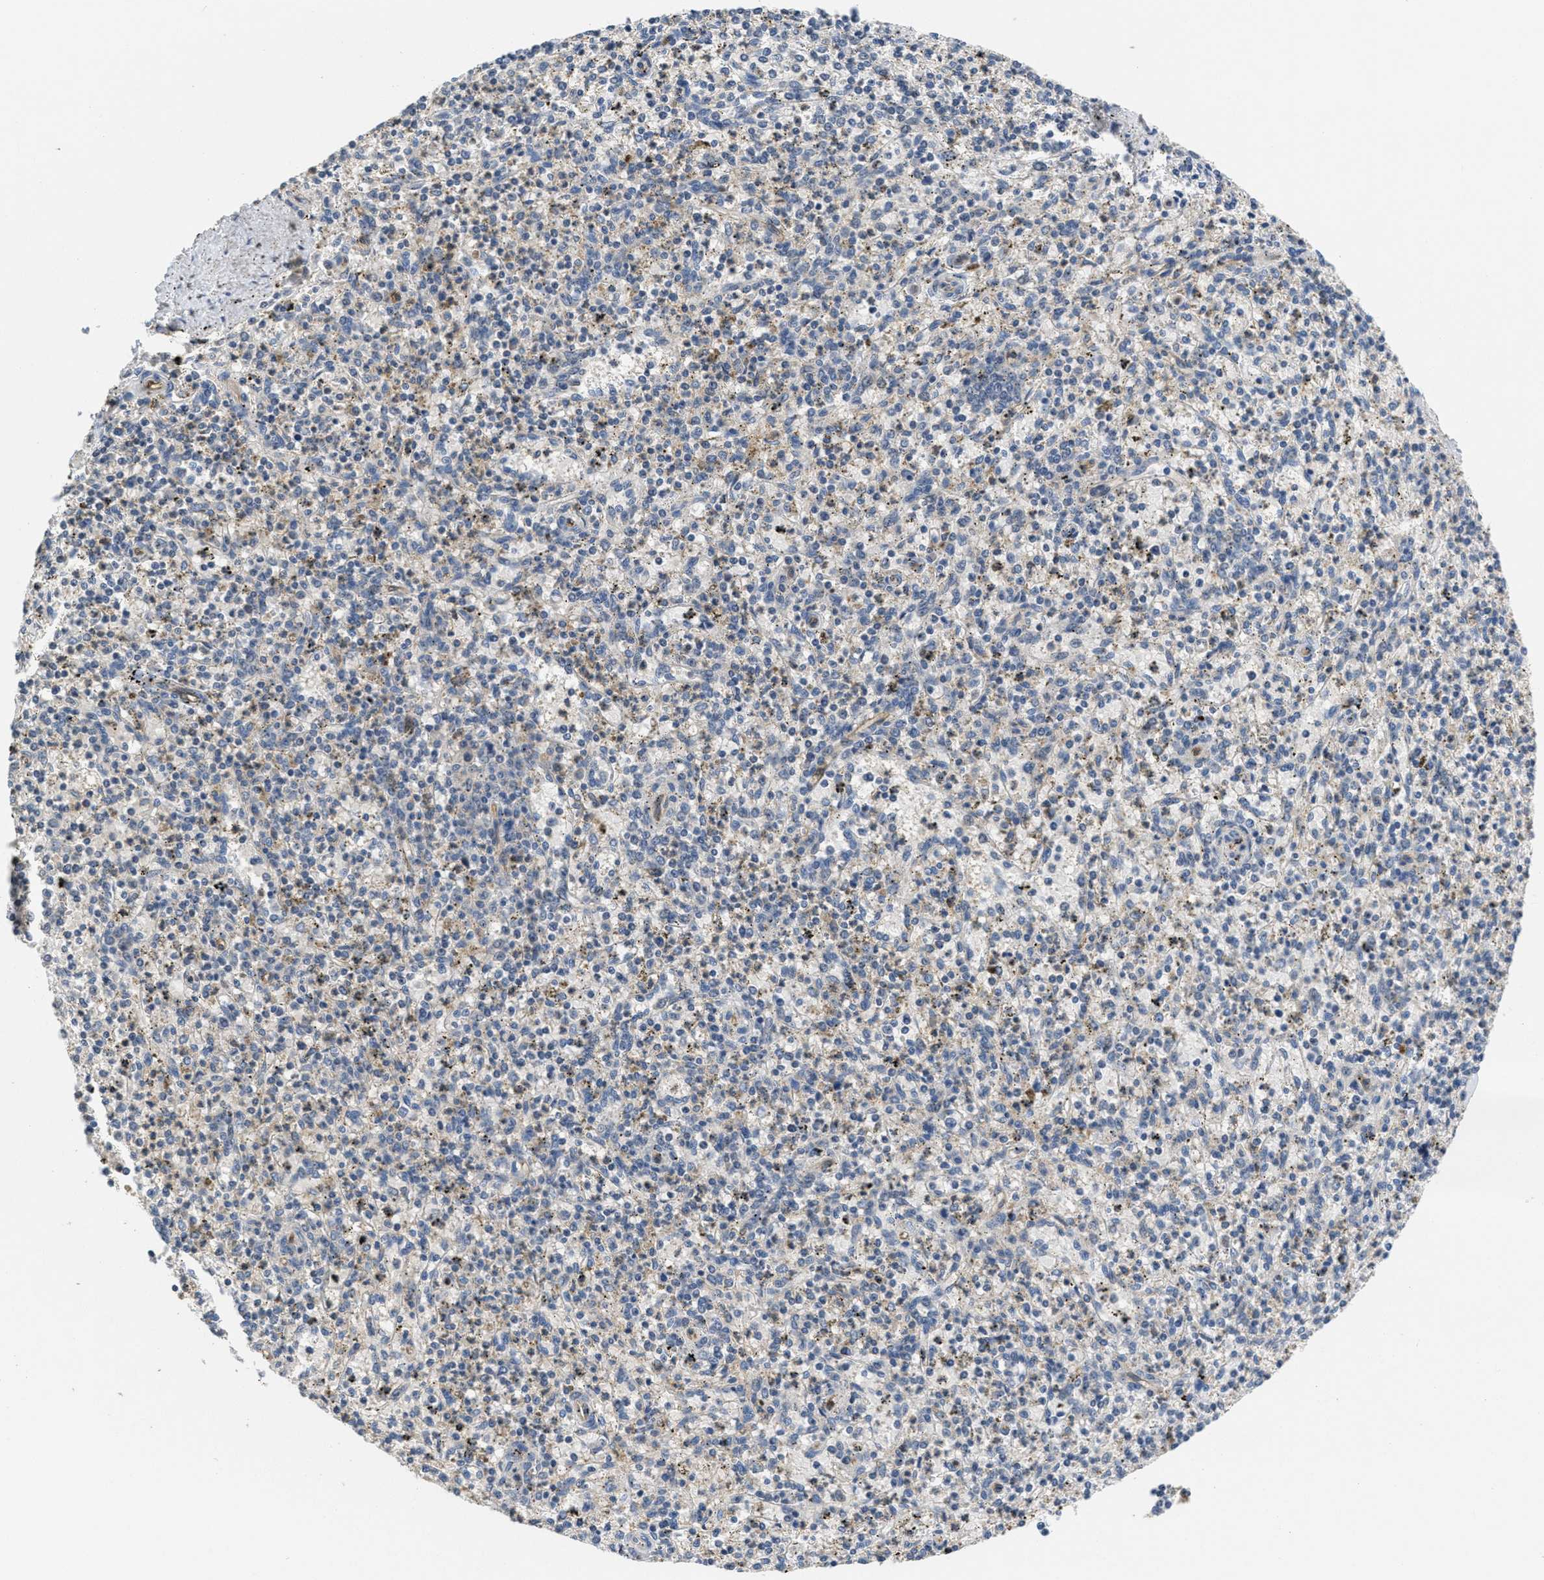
{"staining": {"intensity": "negative", "quantity": "none", "location": "none"}, "tissue": "spleen", "cell_type": "Cells in red pulp", "image_type": "normal", "snomed": [{"axis": "morphology", "description": "Normal tissue, NOS"}, {"axis": "topography", "description": "Spleen"}], "caption": "Protein analysis of unremarkable spleen reveals no significant expression in cells in red pulp. (IHC, brightfield microscopy, high magnification).", "gene": "ANGPT1", "patient": {"sex": "male", "age": 72}}